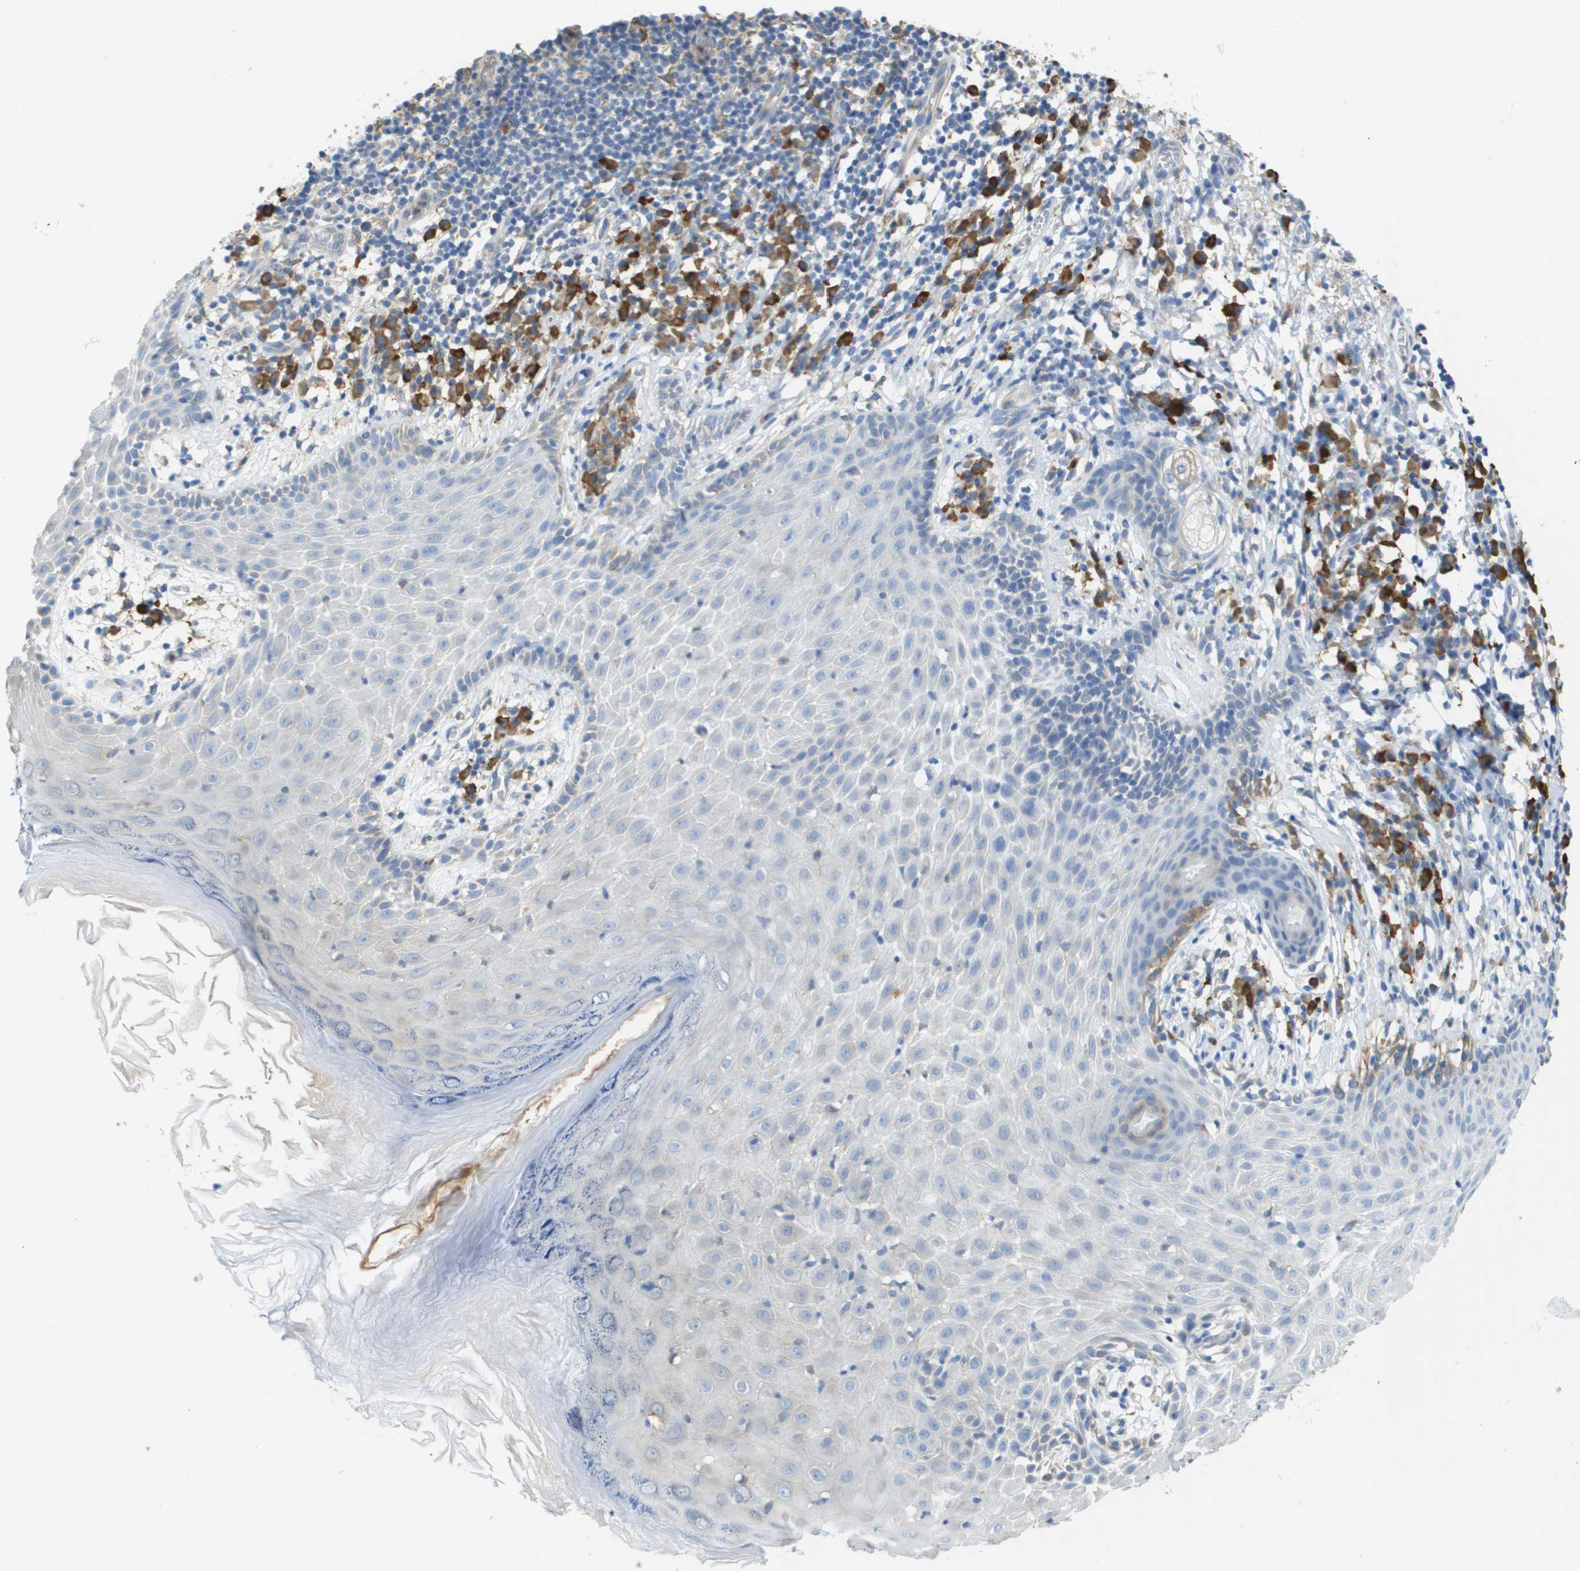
{"staining": {"intensity": "negative", "quantity": "none", "location": "none"}, "tissue": "skin cancer", "cell_type": "Tumor cells", "image_type": "cancer", "snomed": [{"axis": "morphology", "description": "Basal cell carcinoma"}, {"axis": "topography", "description": "Skin"}], "caption": "This histopathology image is of skin cancer (basal cell carcinoma) stained with immunohistochemistry to label a protein in brown with the nuclei are counter-stained blue. There is no expression in tumor cells.", "gene": "SDR42E1", "patient": {"sex": "male", "age": 85}}